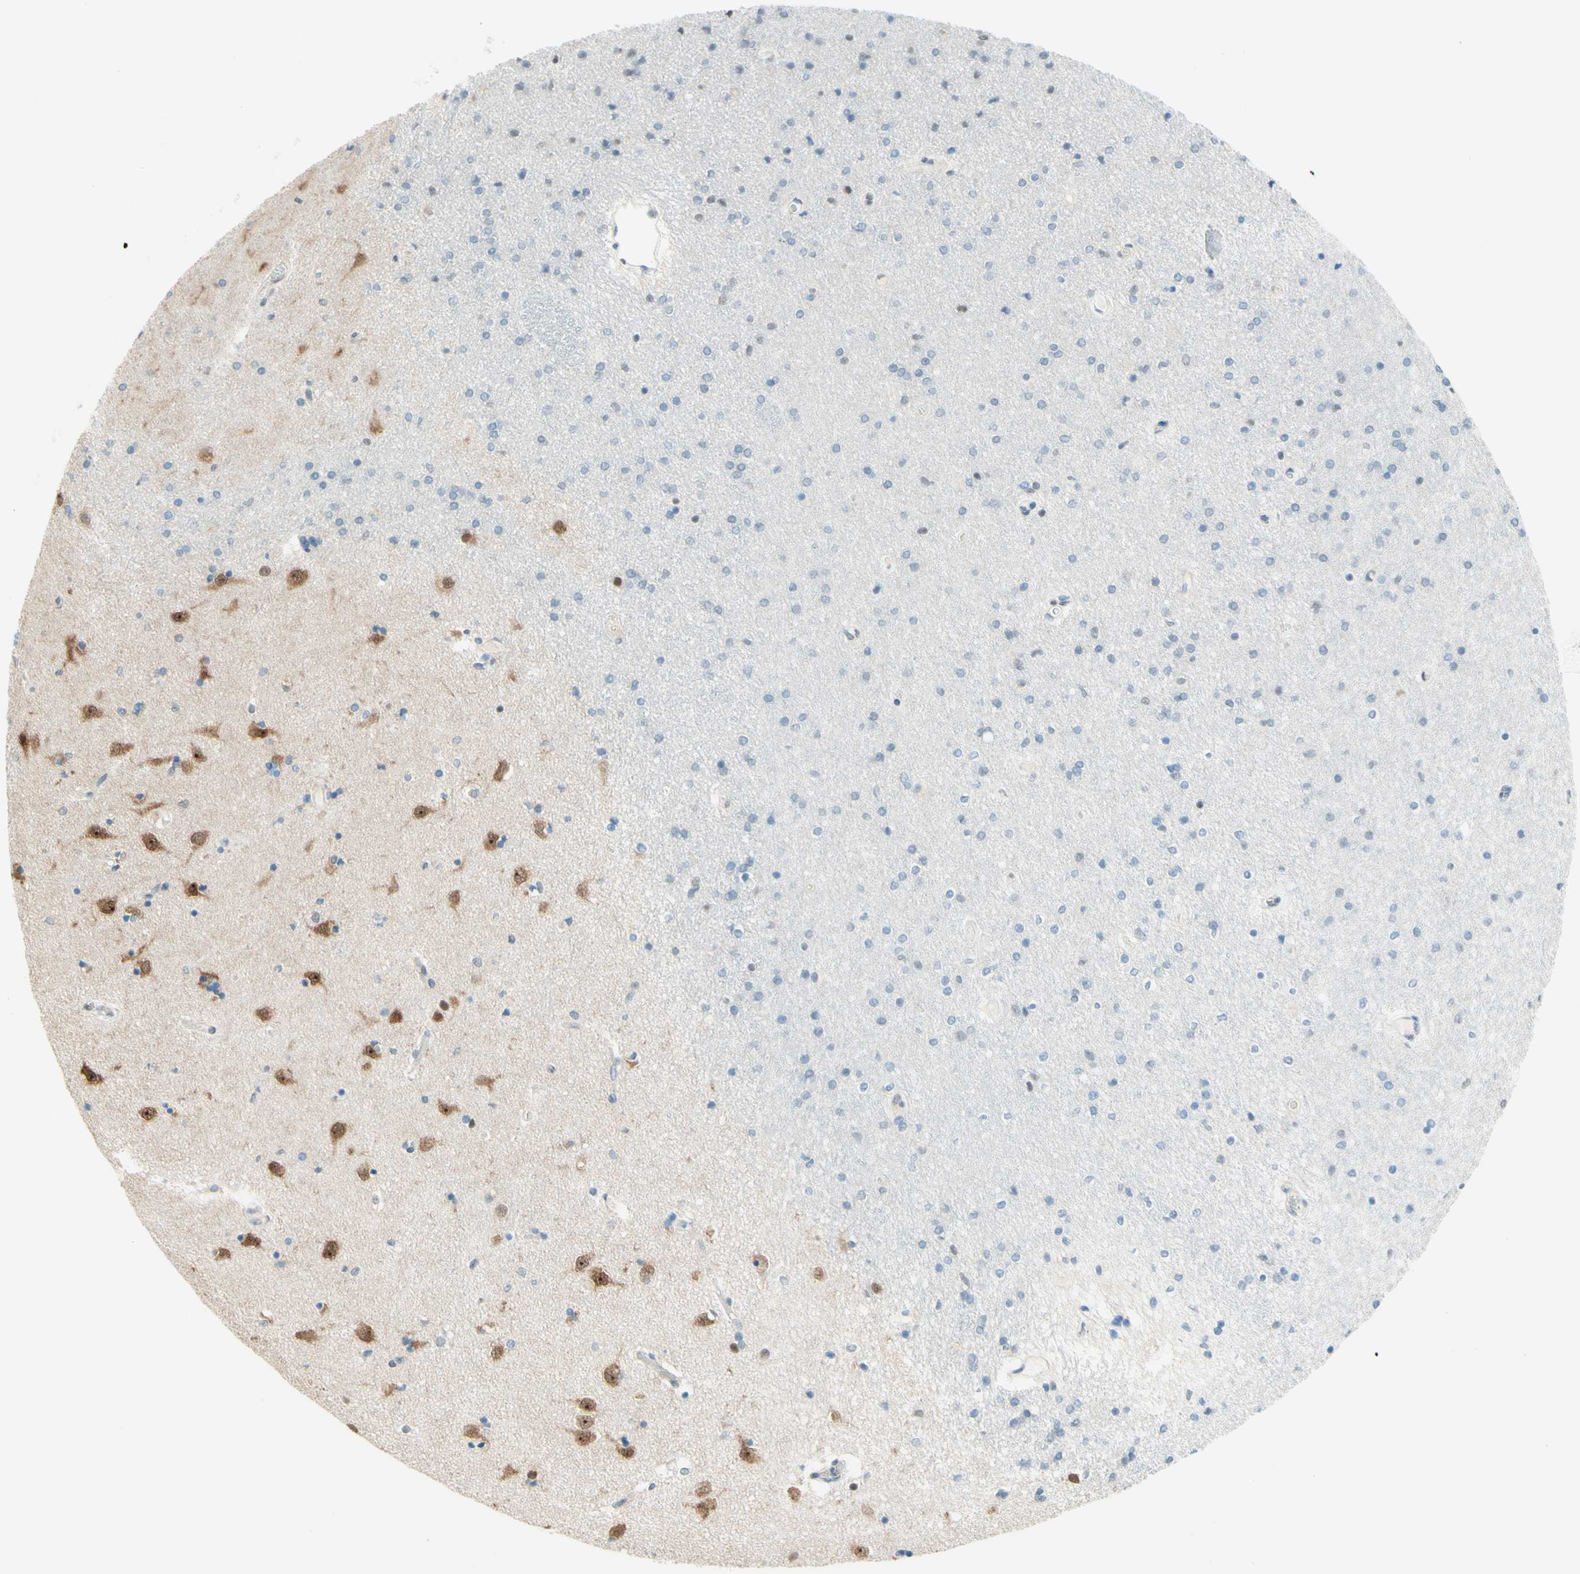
{"staining": {"intensity": "negative", "quantity": "none", "location": "none"}, "tissue": "caudate", "cell_type": "Glial cells", "image_type": "normal", "snomed": [{"axis": "morphology", "description": "Normal tissue, NOS"}, {"axis": "topography", "description": "Lateral ventricle wall"}], "caption": "Immunohistochemistry (IHC) histopathology image of normal caudate: human caudate stained with DAB reveals no significant protein staining in glial cells.", "gene": "JPH1", "patient": {"sex": "female", "age": 54}}